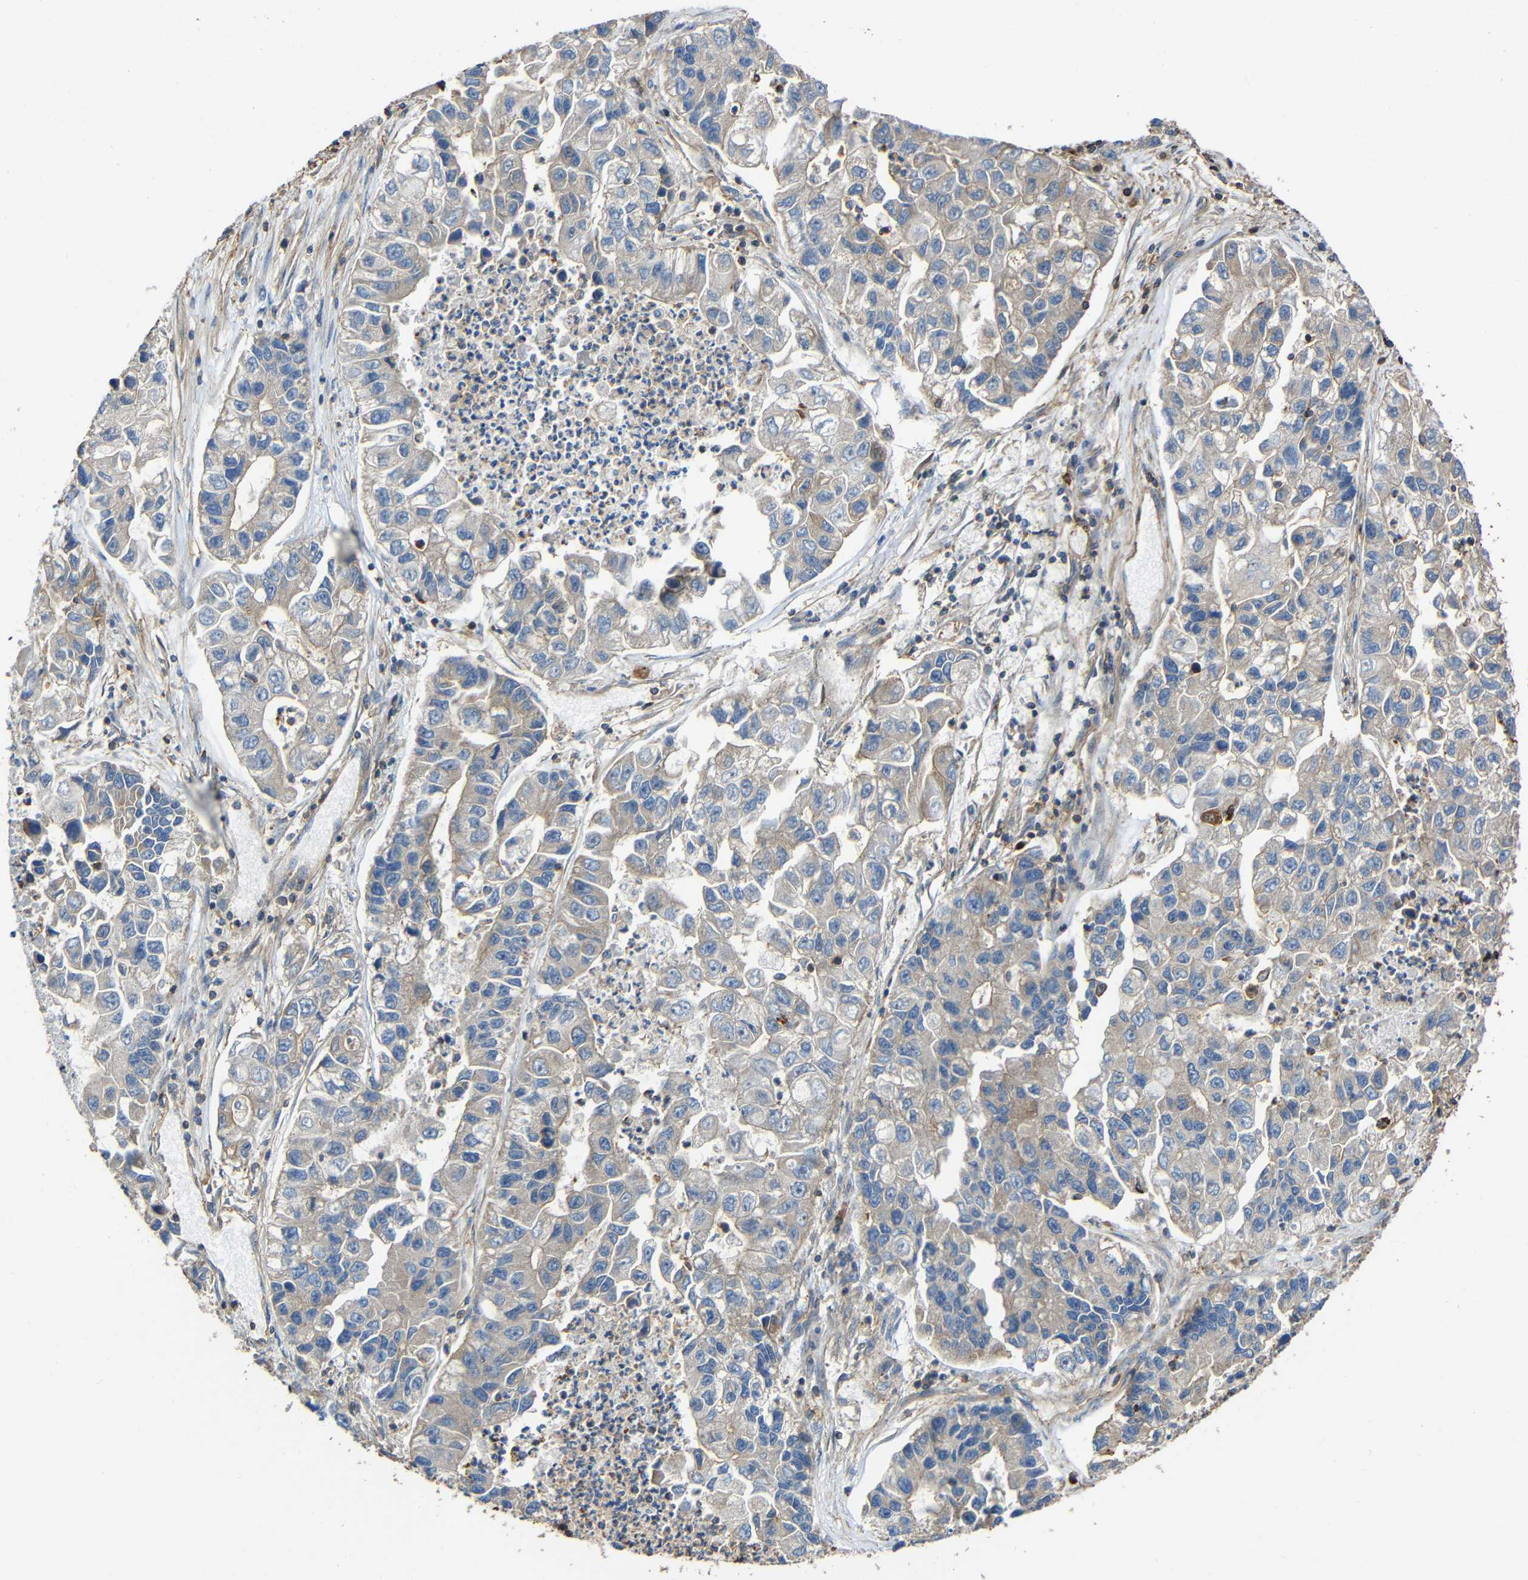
{"staining": {"intensity": "weak", "quantity": "<25%", "location": "cytoplasmic/membranous"}, "tissue": "lung cancer", "cell_type": "Tumor cells", "image_type": "cancer", "snomed": [{"axis": "morphology", "description": "Adenocarcinoma, NOS"}, {"axis": "topography", "description": "Lung"}], "caption": "Adenocarcinoma (lung) was stained to show a protein in brown. There is no significant positivity in tumor cells. The staining was performed using DAB (3,3'-diaminobenzidine) to visualize the protein expression in brown, while the nuclei were stained in blue with hematoxylin (Magnification: 20x).", "gene": "RHOT2", "patient": {"sex": "female", "age": 51}}